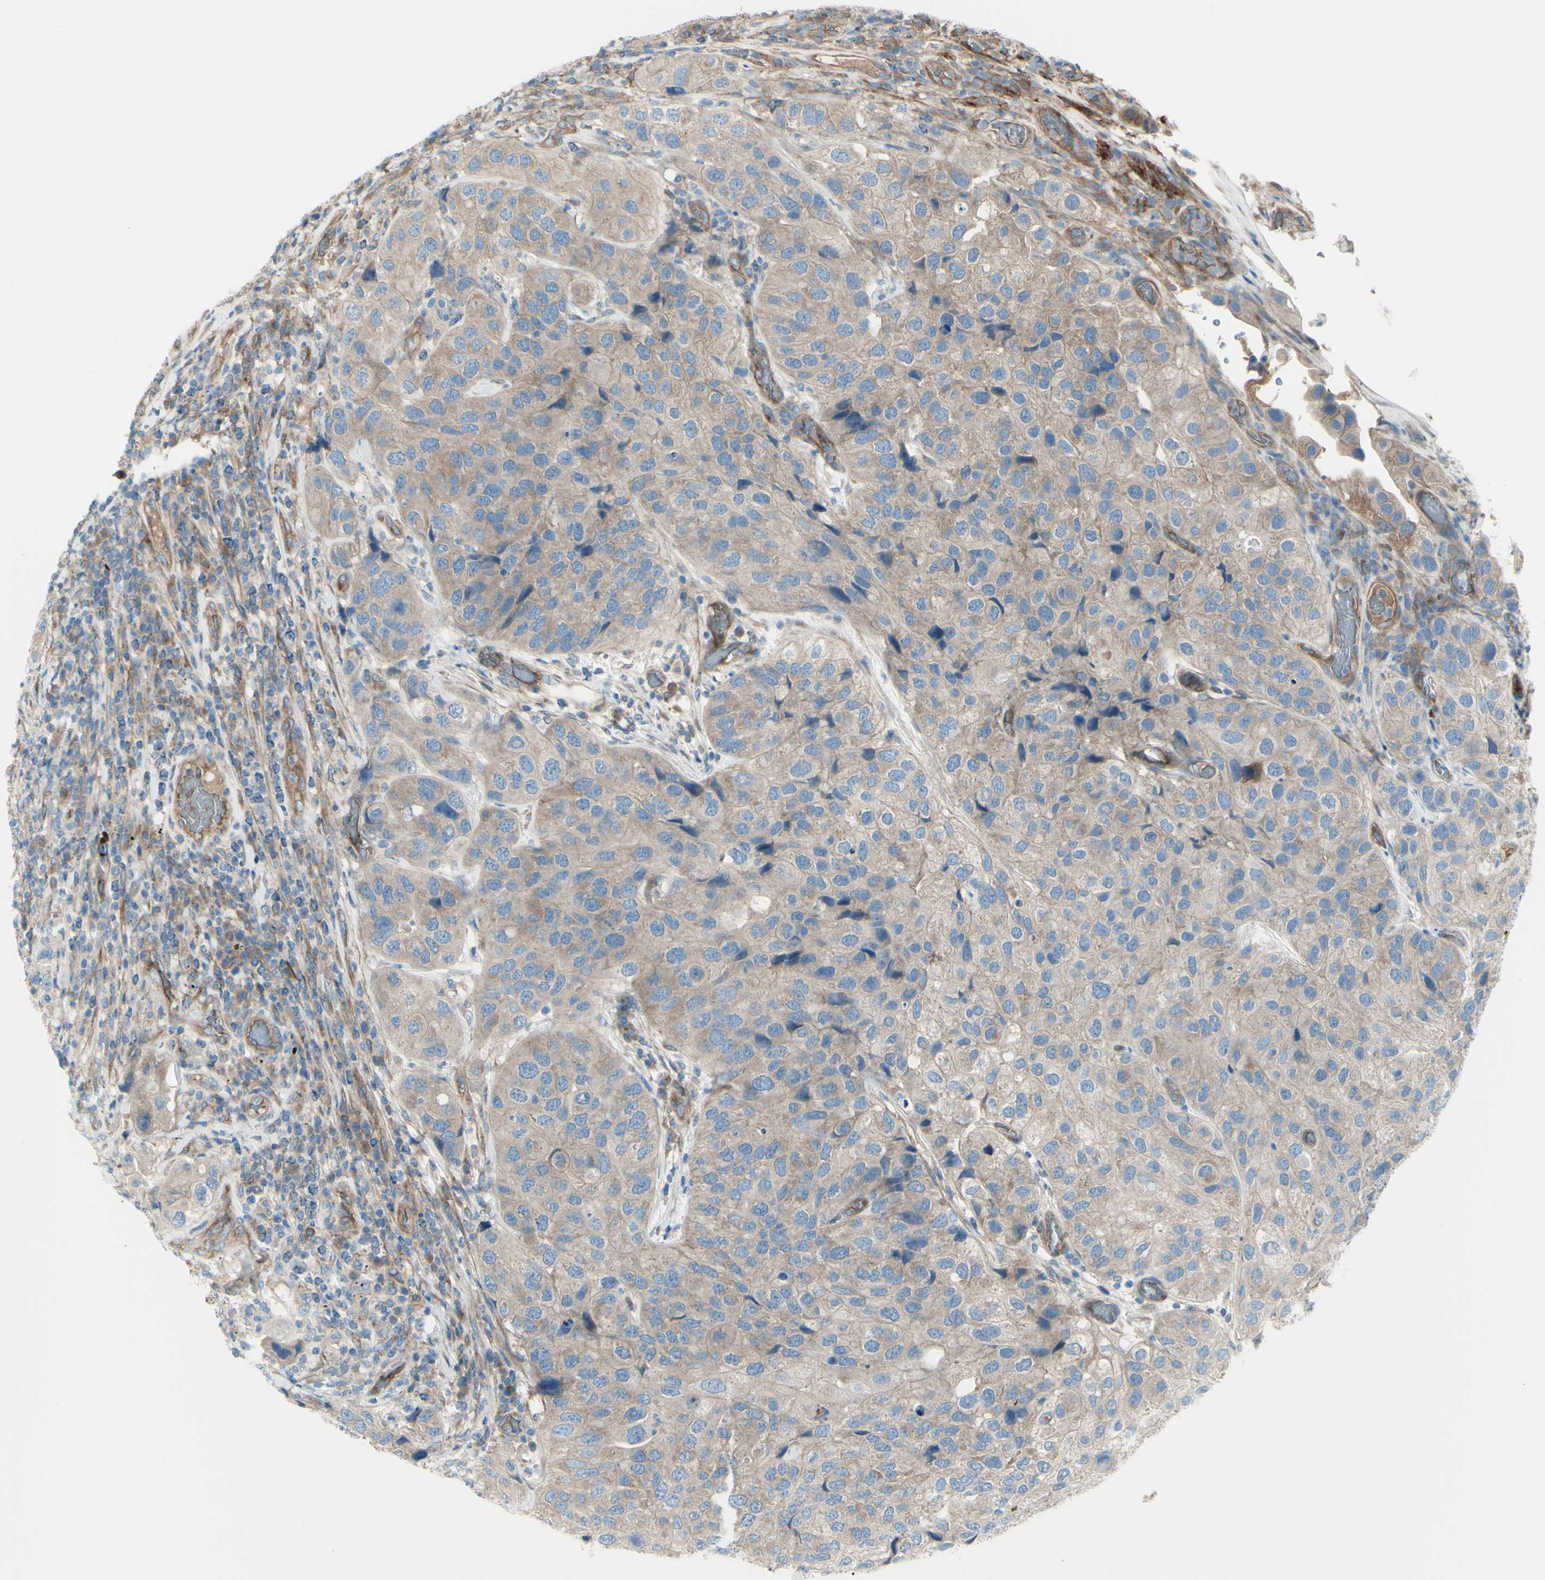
{"staining": {"intensity": "weak", "quantity": ">75%", "location": "cytoplasmic/membranous"}, "tissue": "urothelial cancer", "cell_type": "Tumor cells", "image_type": "cancer", "snomed": [{"axis": "morphology", "description": "Urothelial carcinoma, High grade"}, {"axis": "topography", "description": "Urinary bladder"}], "caption": "IHC image of urothelial carcinoma (high-grade) stained for a protein (brown), which reveals low levels of weak cytoplasmic/membranous positivity in approximately >75% of tumor cells.", "gene": "PCDHGA2", "patient": {"sex": "female", "age": 64}}